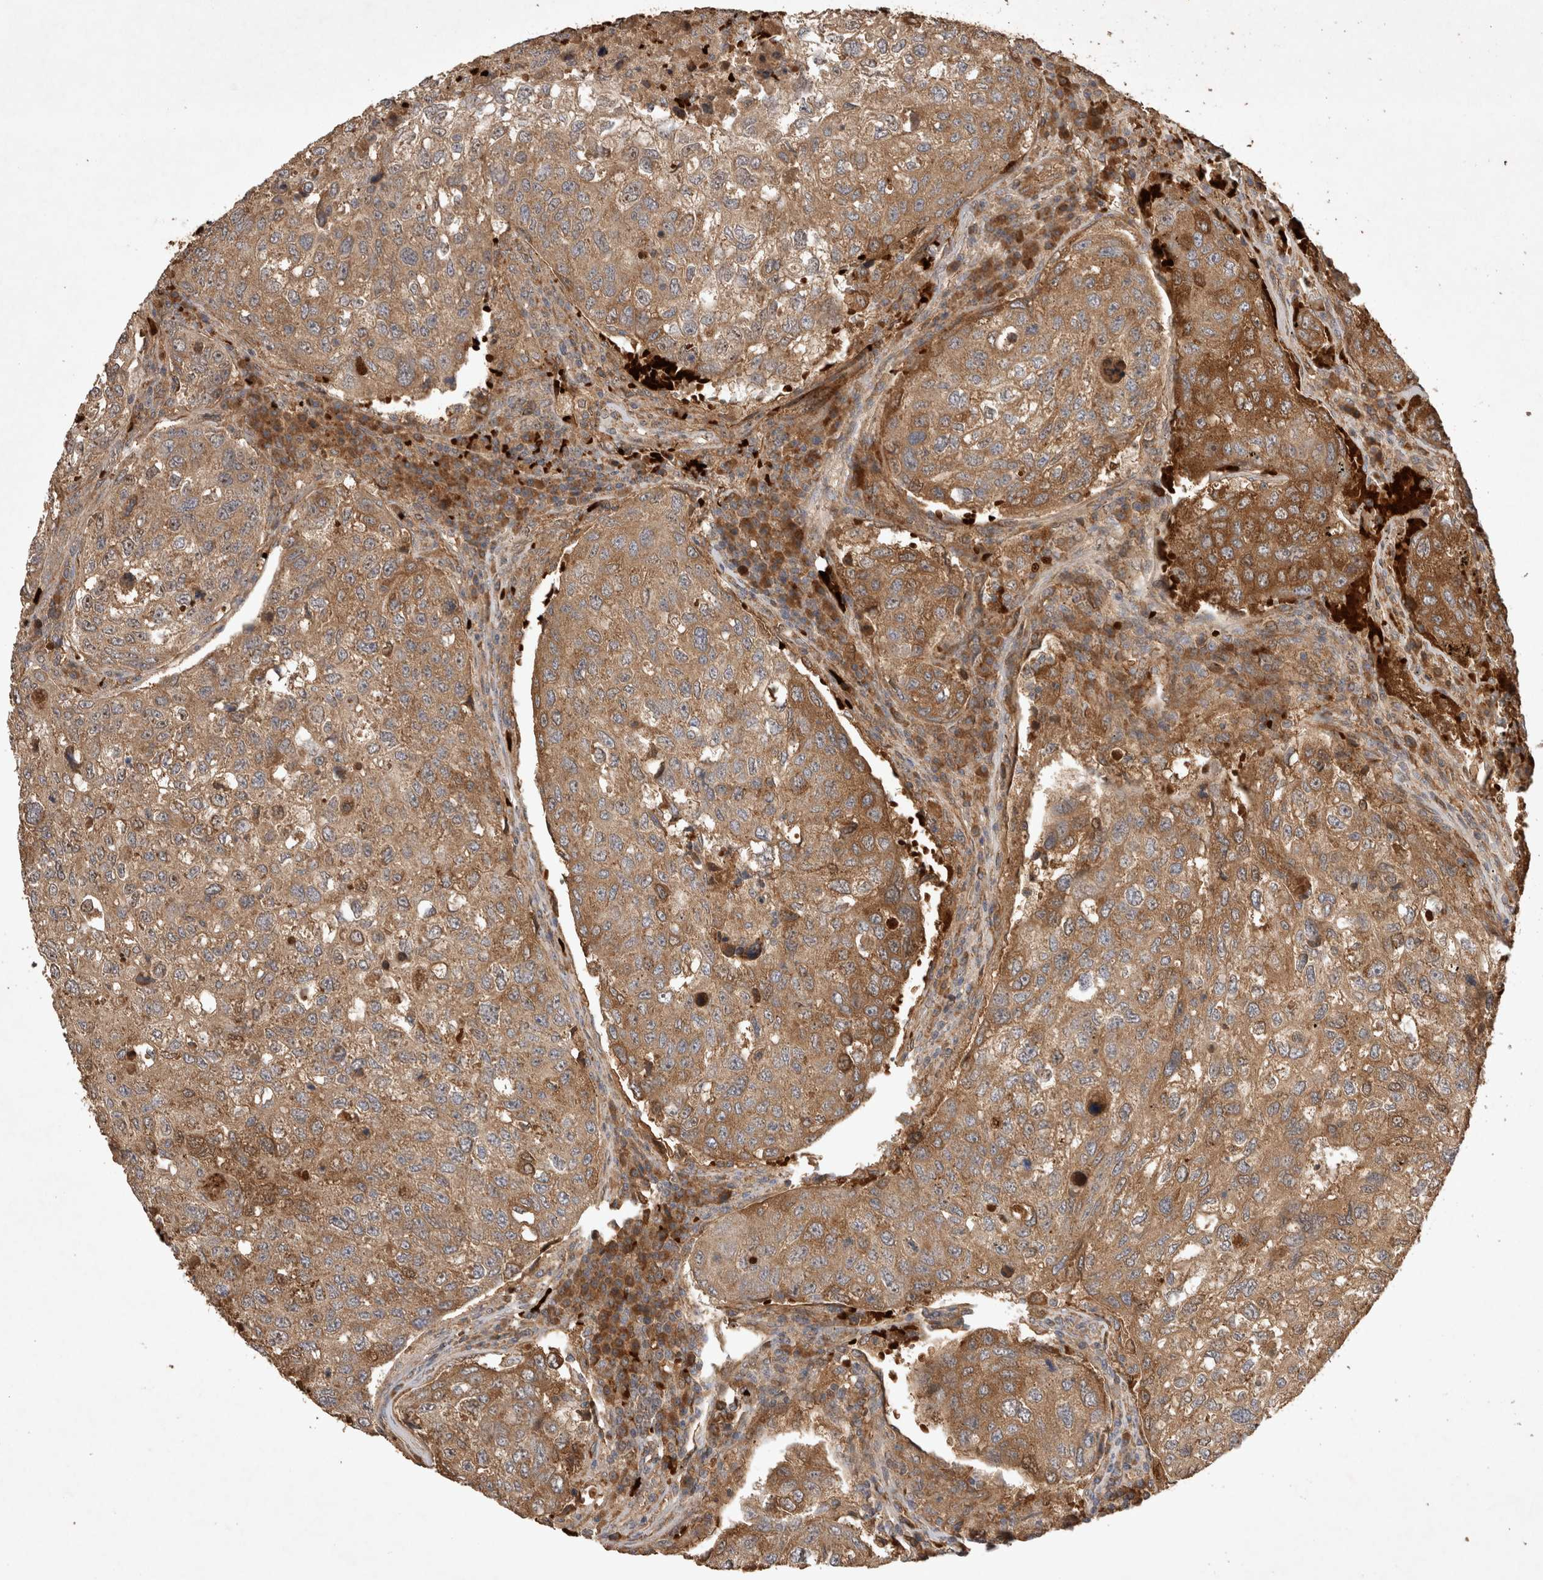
{"staining": {"intensity": "moderate", "quantity": ">75%", "location": "cytoplasmic/membranous"}, "tissue": "urothelial cancer", "cell_type": "Tumor cells", "image_type": "cancer", "snomed": [{"axis": "morphology", "description": "Urothelial carcinoma, High grade"}, {"axis": "topography", "description": "Lymph node"}, {"axis": "topography", "description": "Urinary bladder"}], "caption": "Protein staining of high-grade urothelial carcinoma tissue reveals moderate cytoplasmic/membranous expression in approximately >75% of tumor cells.", "gene": "FAM221A", "patient": {"sex": "male", "age": 51}}